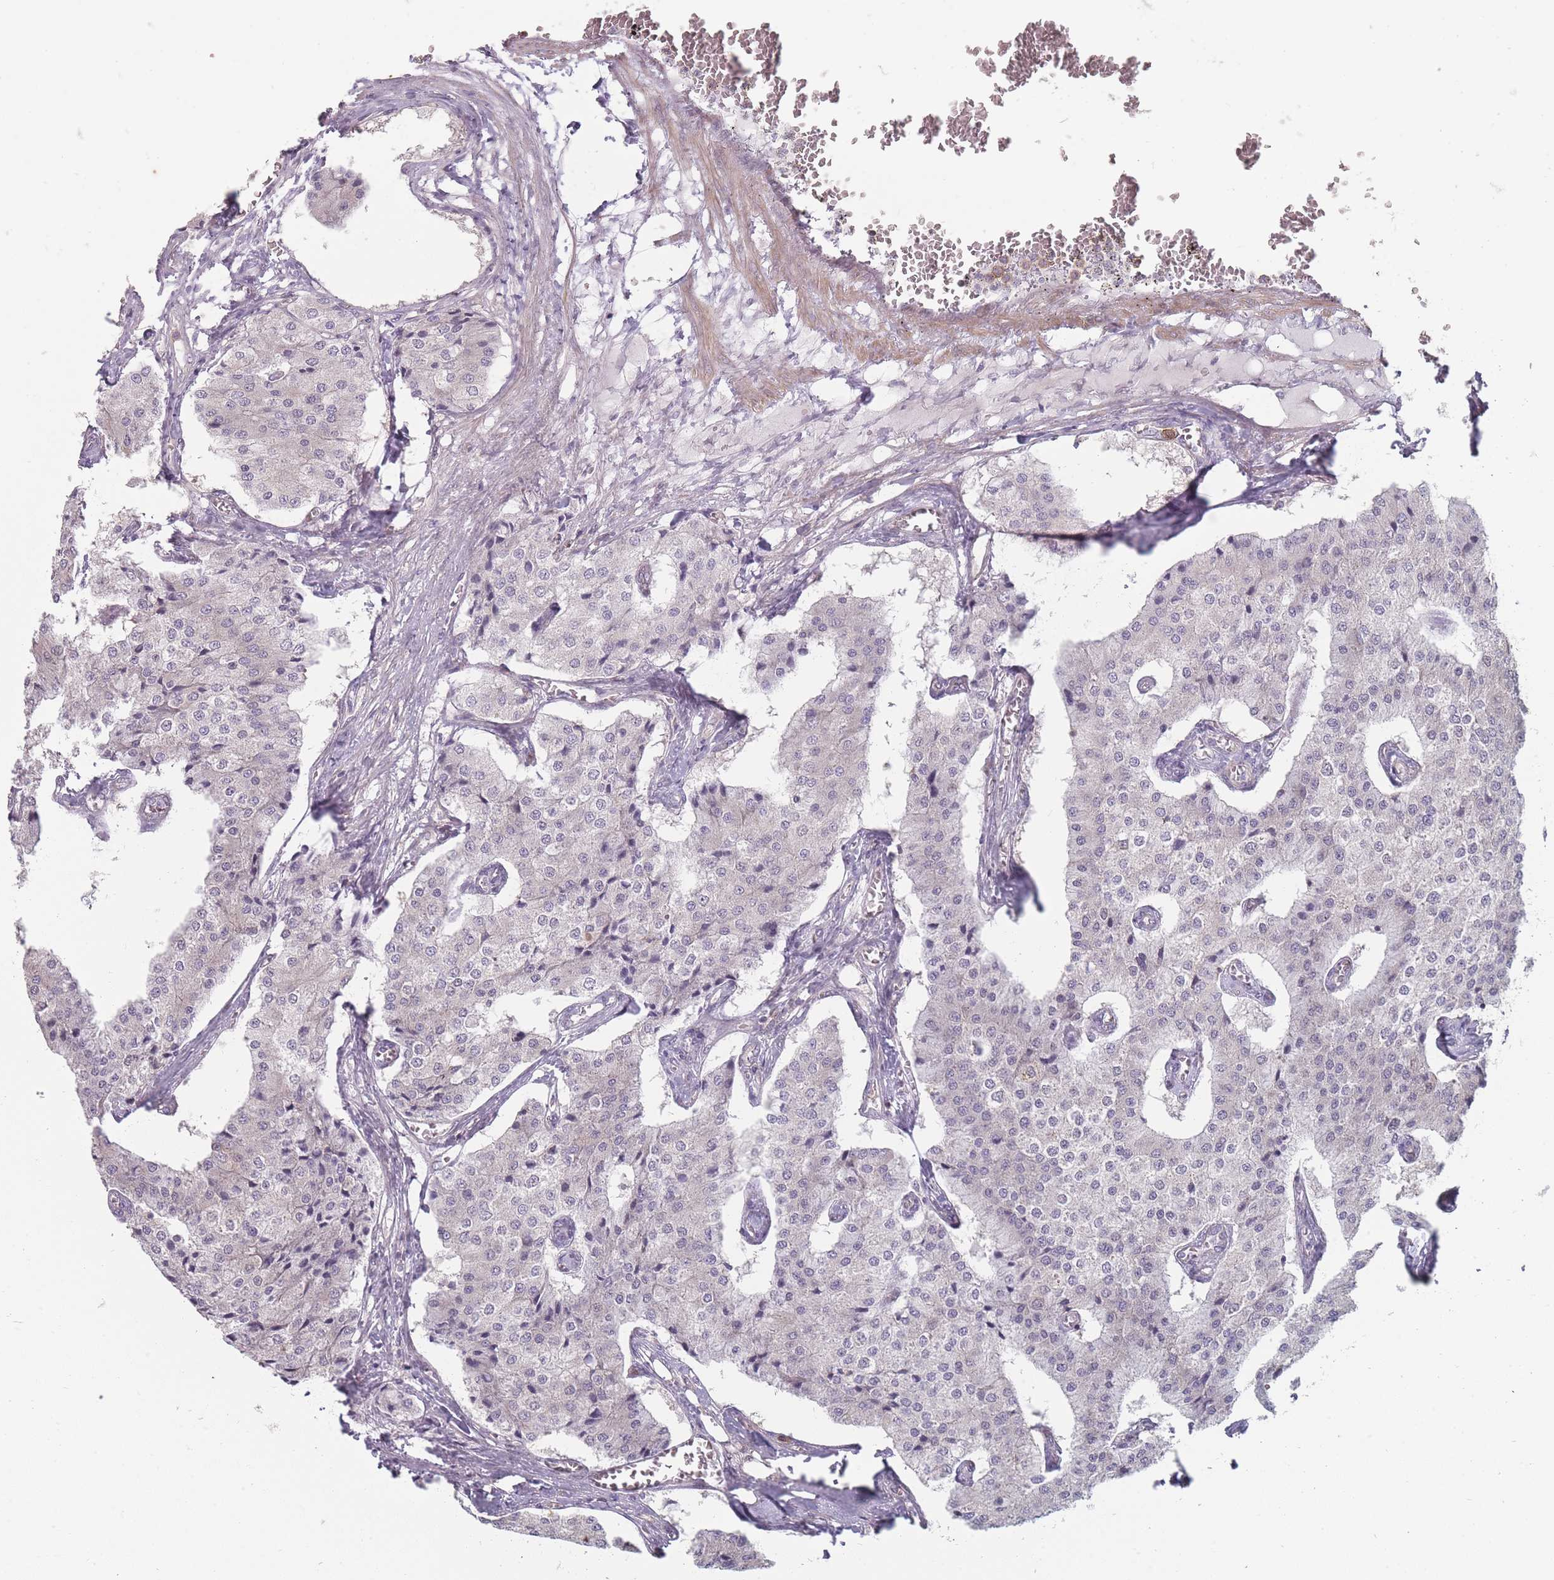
{"staining": {"intensity": "negative", "quantity": "none", "location": "none"}, "tissue": "carcinoid", "cell_type": "Tumor cells", "image_type": "cancer", "snomed": [{"axis": "morphology", "description": "Carcinoid, malignant, NOS"}, {"axis": "topography", "description": "Colon"}], "caption": "This is an immunohistochemistry (IHC) photomicrograph of human carcinoid. There is no positivity in tumor cells.", "gene": "PCDH12", "patient": {"sex": "female", "age": 52}}